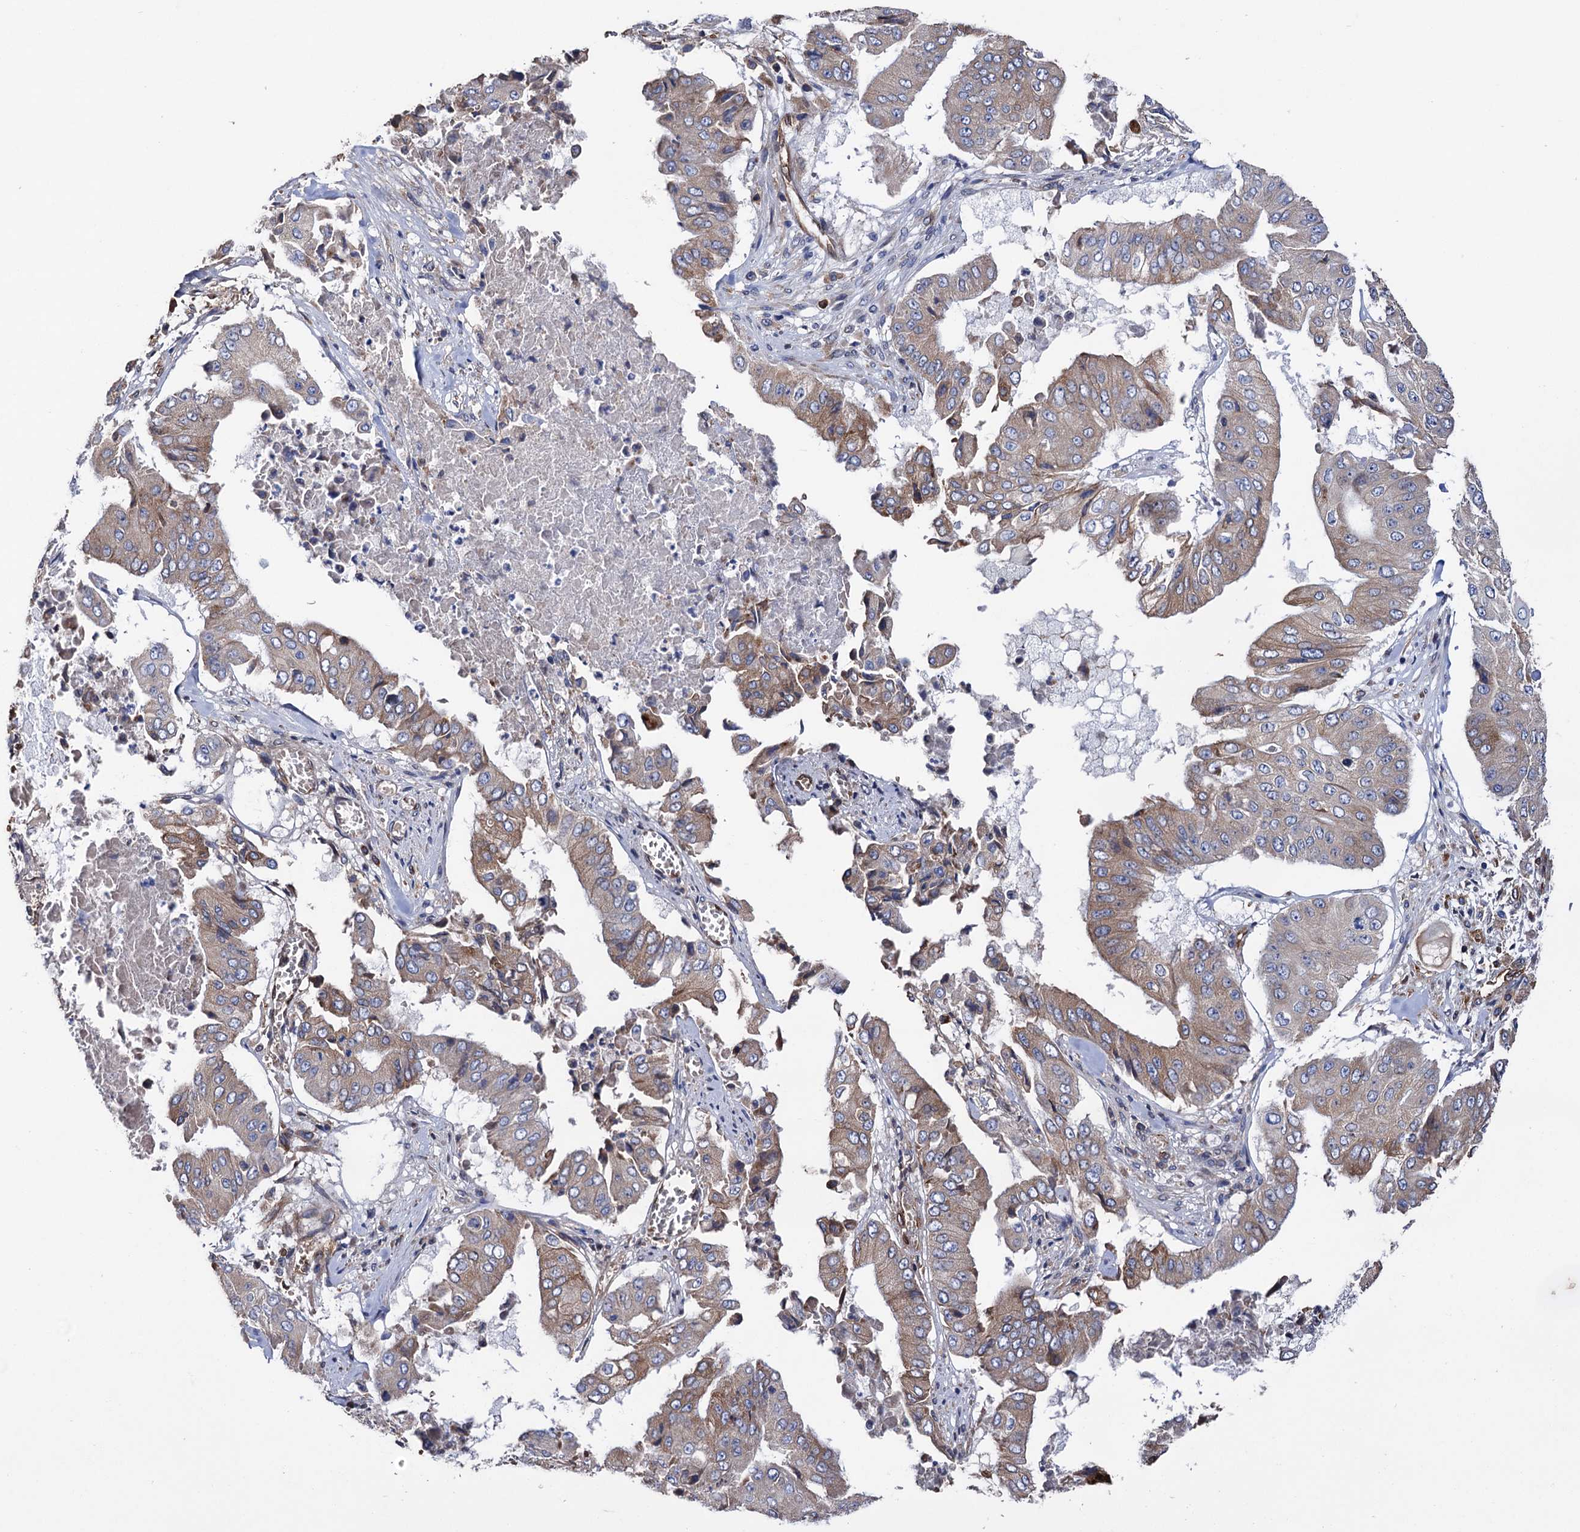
{"staining": {"intensity": "moderate", "quantity": ">75%", "location": "cytoplasmic/membranous"}, "tissue": "pancreatic cancer", "cell_type": "Tumor cells", "image_type": "cancer", "snomed": [{"axis": "morphology", "description": "Adenocarcinoma, NOS"}, {"axis": "topography", "description": "Pancreas"}], "caption": "Immunohistochemistry (DAB (3,3'-diaminobenzidine)) staining of adenocarcinoma (pancreatic) reveals moderate cytoplasmic/membranous protein positivity in about >75% of tumor cells.", "gene": "STING1", "patient": {"sex": "female", "age": 77}}